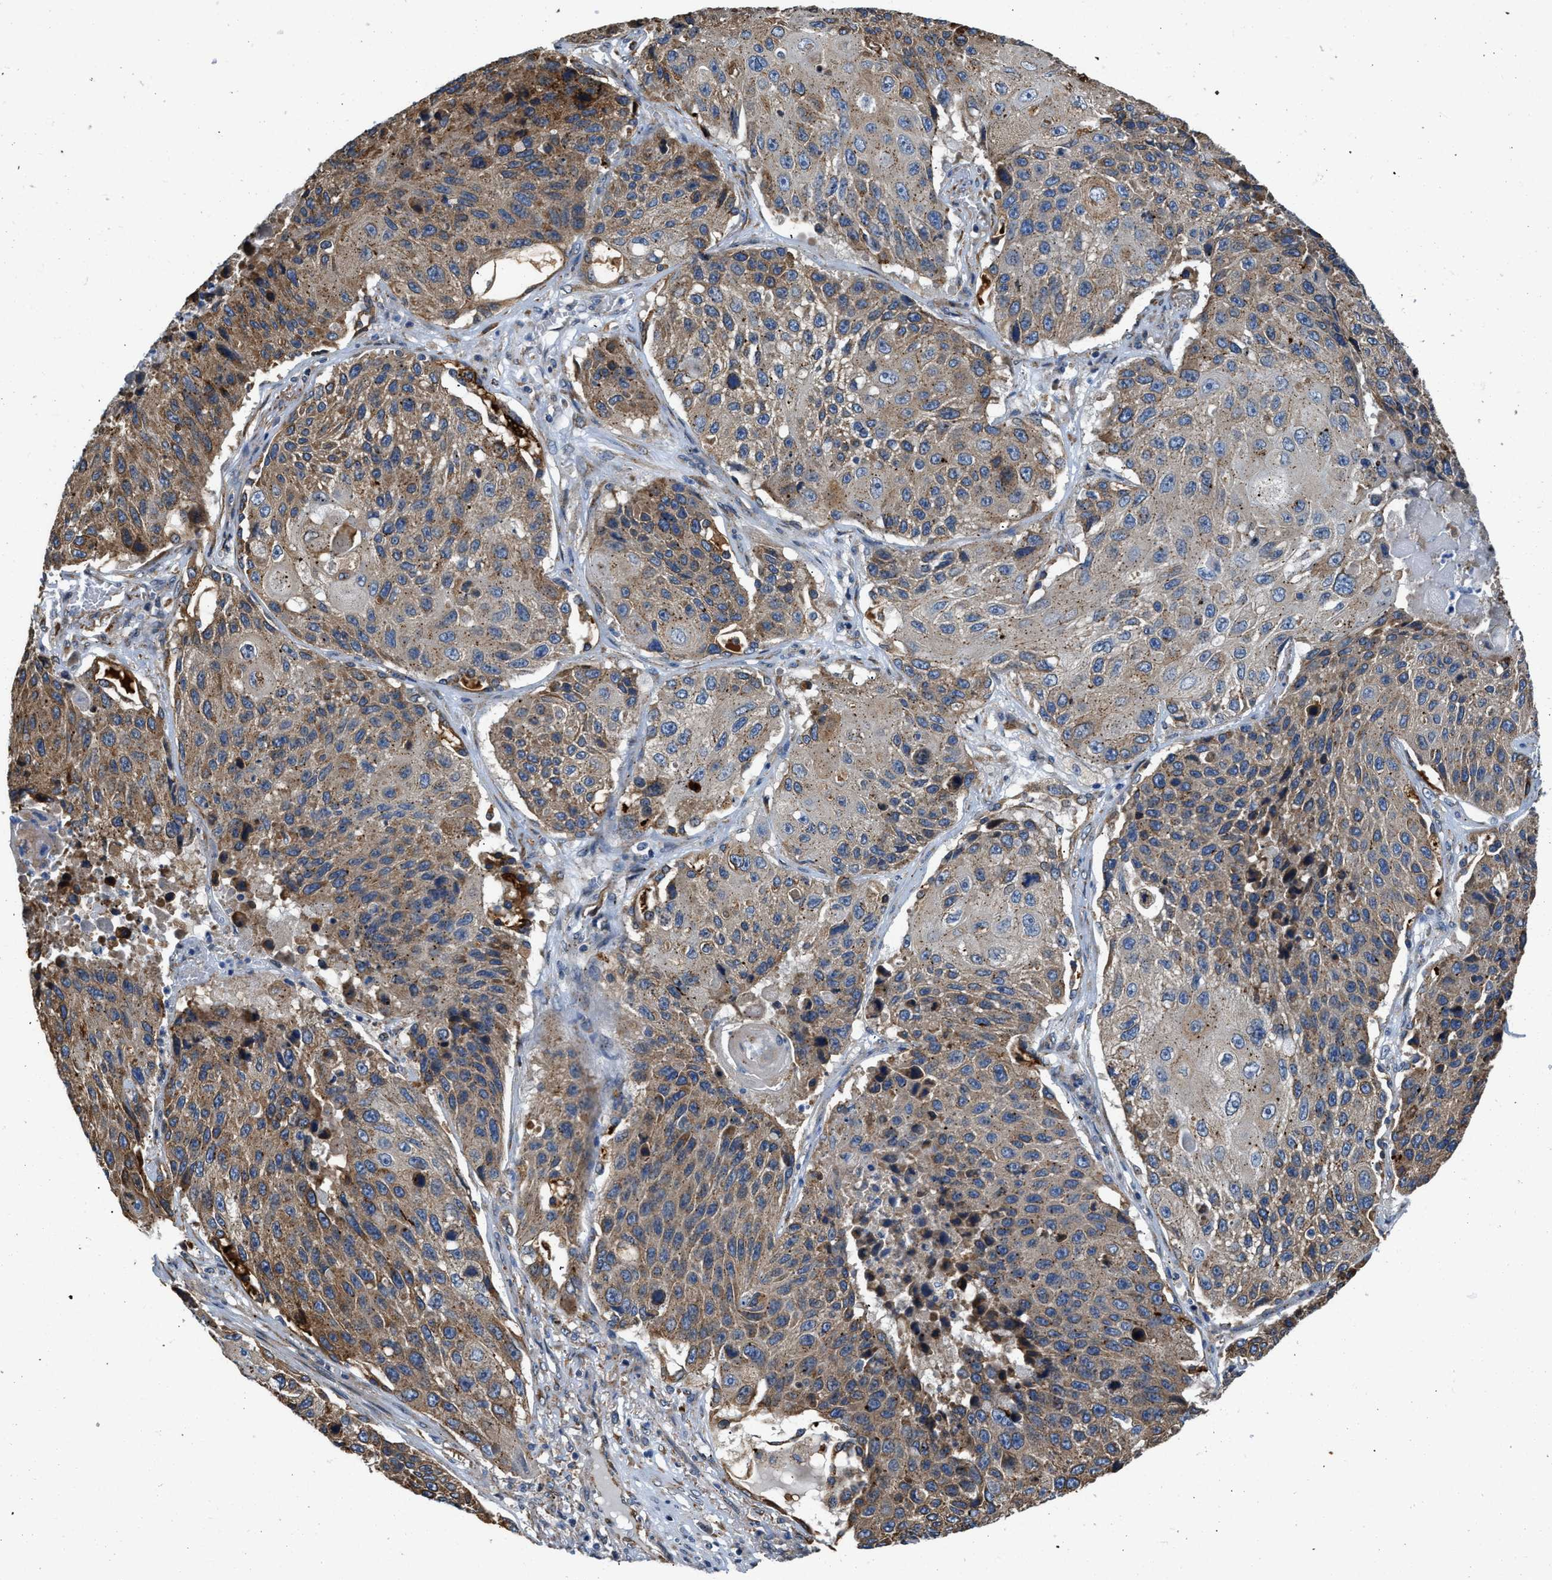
{"staining": {"intensity": "moderate", "quantity": ">75%", "location": "cytoplasmic/membranous"}, "tissue": "lung cancer", "cell_type": "Tumor cells", "image_type": "cancer", "snomed": [{"axis": "morphology", "description": "Squamous cell carcinoma, NOS"}, {"axis": "topography", "description": "Lung"}], "caption": "Tumor cells display moderate cytoplasmic/membranous staining in approximately >75% of cells in squamous cell carcinoma (lung).", "gene": "ARL6IP5", "patient": {"sex": "male", "age": 61}}